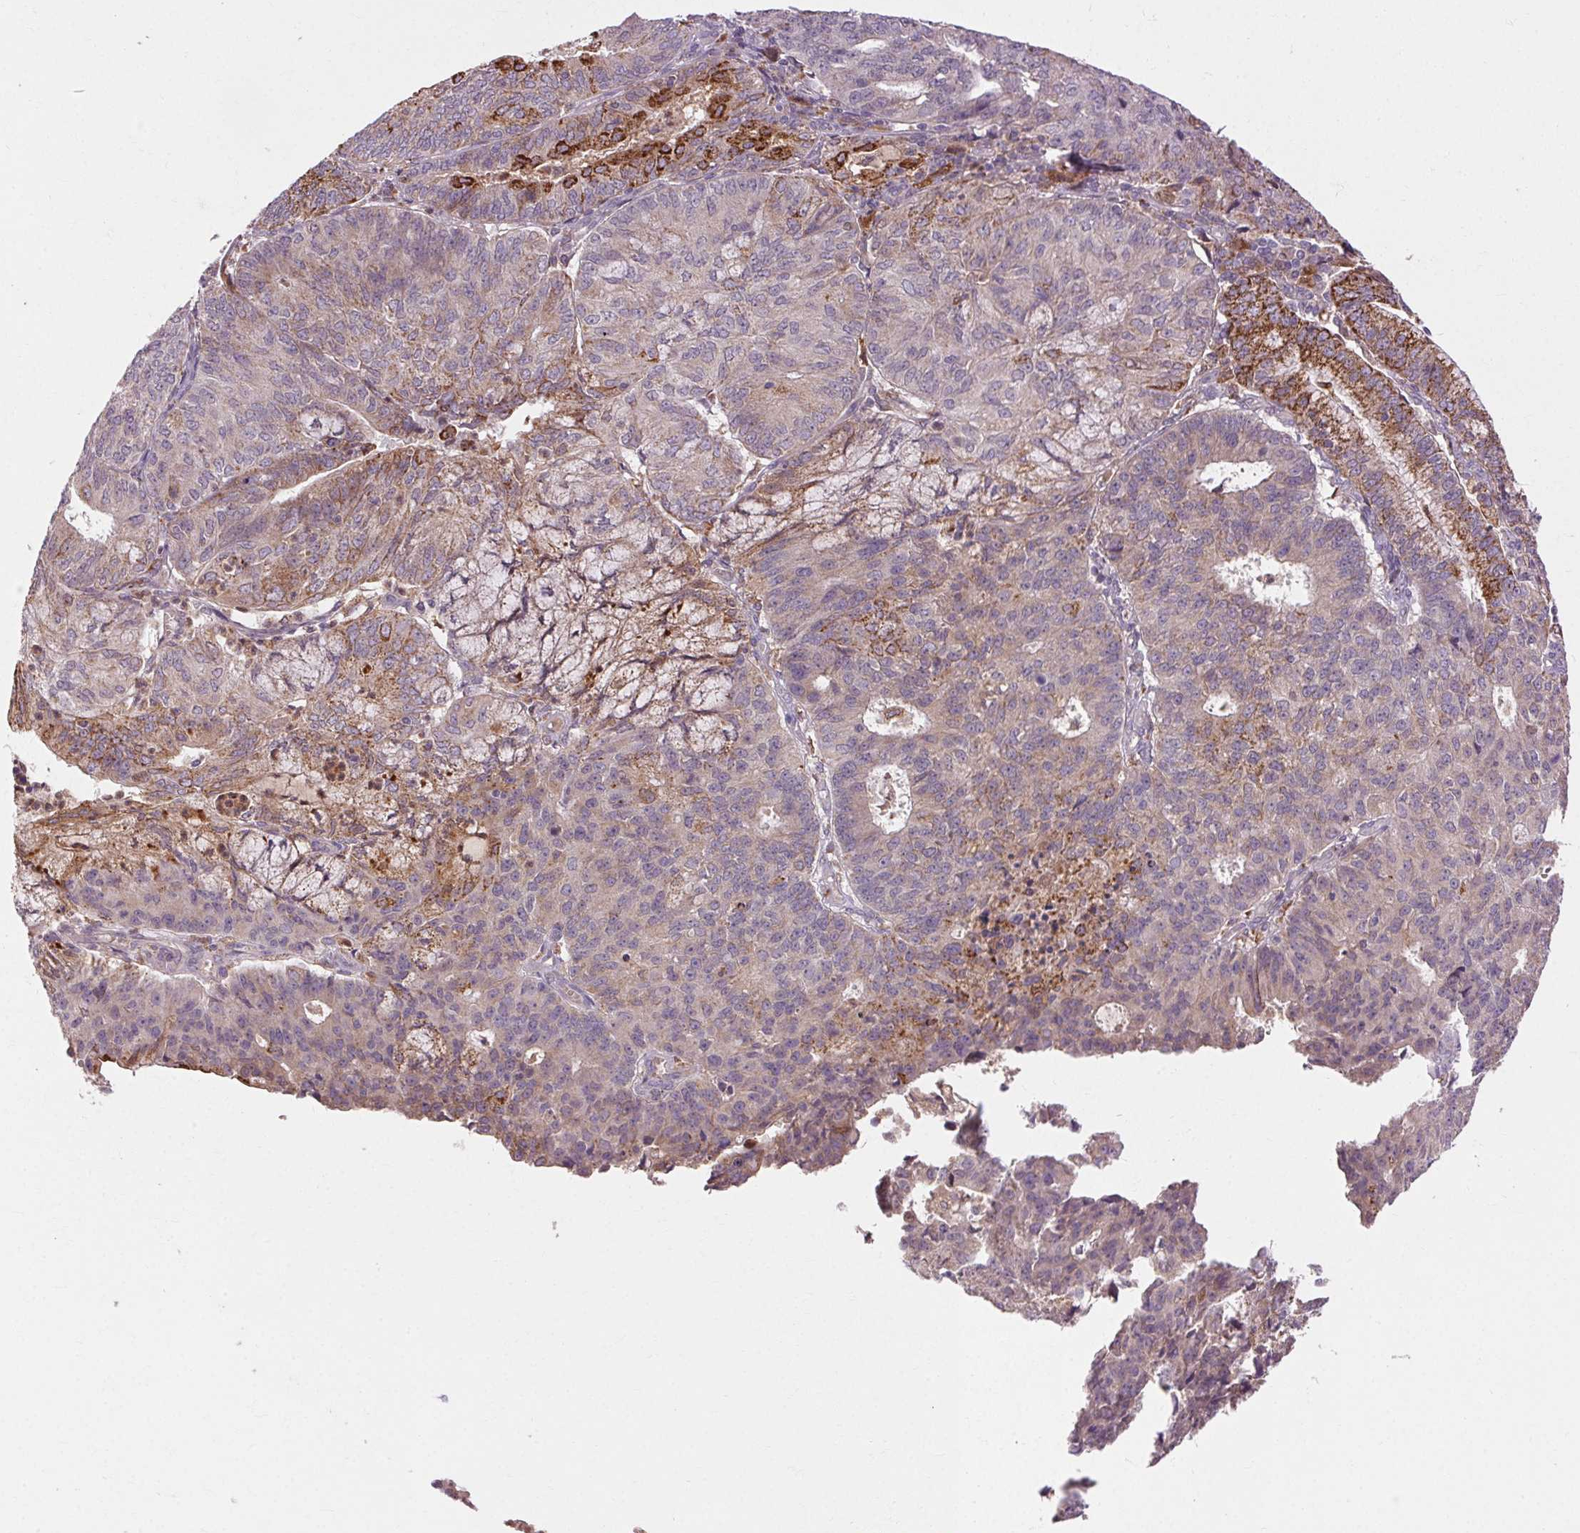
{"staining": {"intensity": "strong", "quantity": "<25%", "location": "cytoplasmic/membranous"}, "tissue": "endometrial cancer", "cell_type": "Tumor cells", "image_type": "cancer", "snomed": [{"axis": "morphology", "description": "Adenocarcinoma, NOS"}, {"axis": "topography", "description": "Endometrium"}], "caption": "Endometrial cancer stained for a protein (brown) exhibits strong cytoplasmic/membranous positive positivity in about <25% of tumor cells.", "gene": "REP15", "patient": {"sex": "female", "age": 82}}